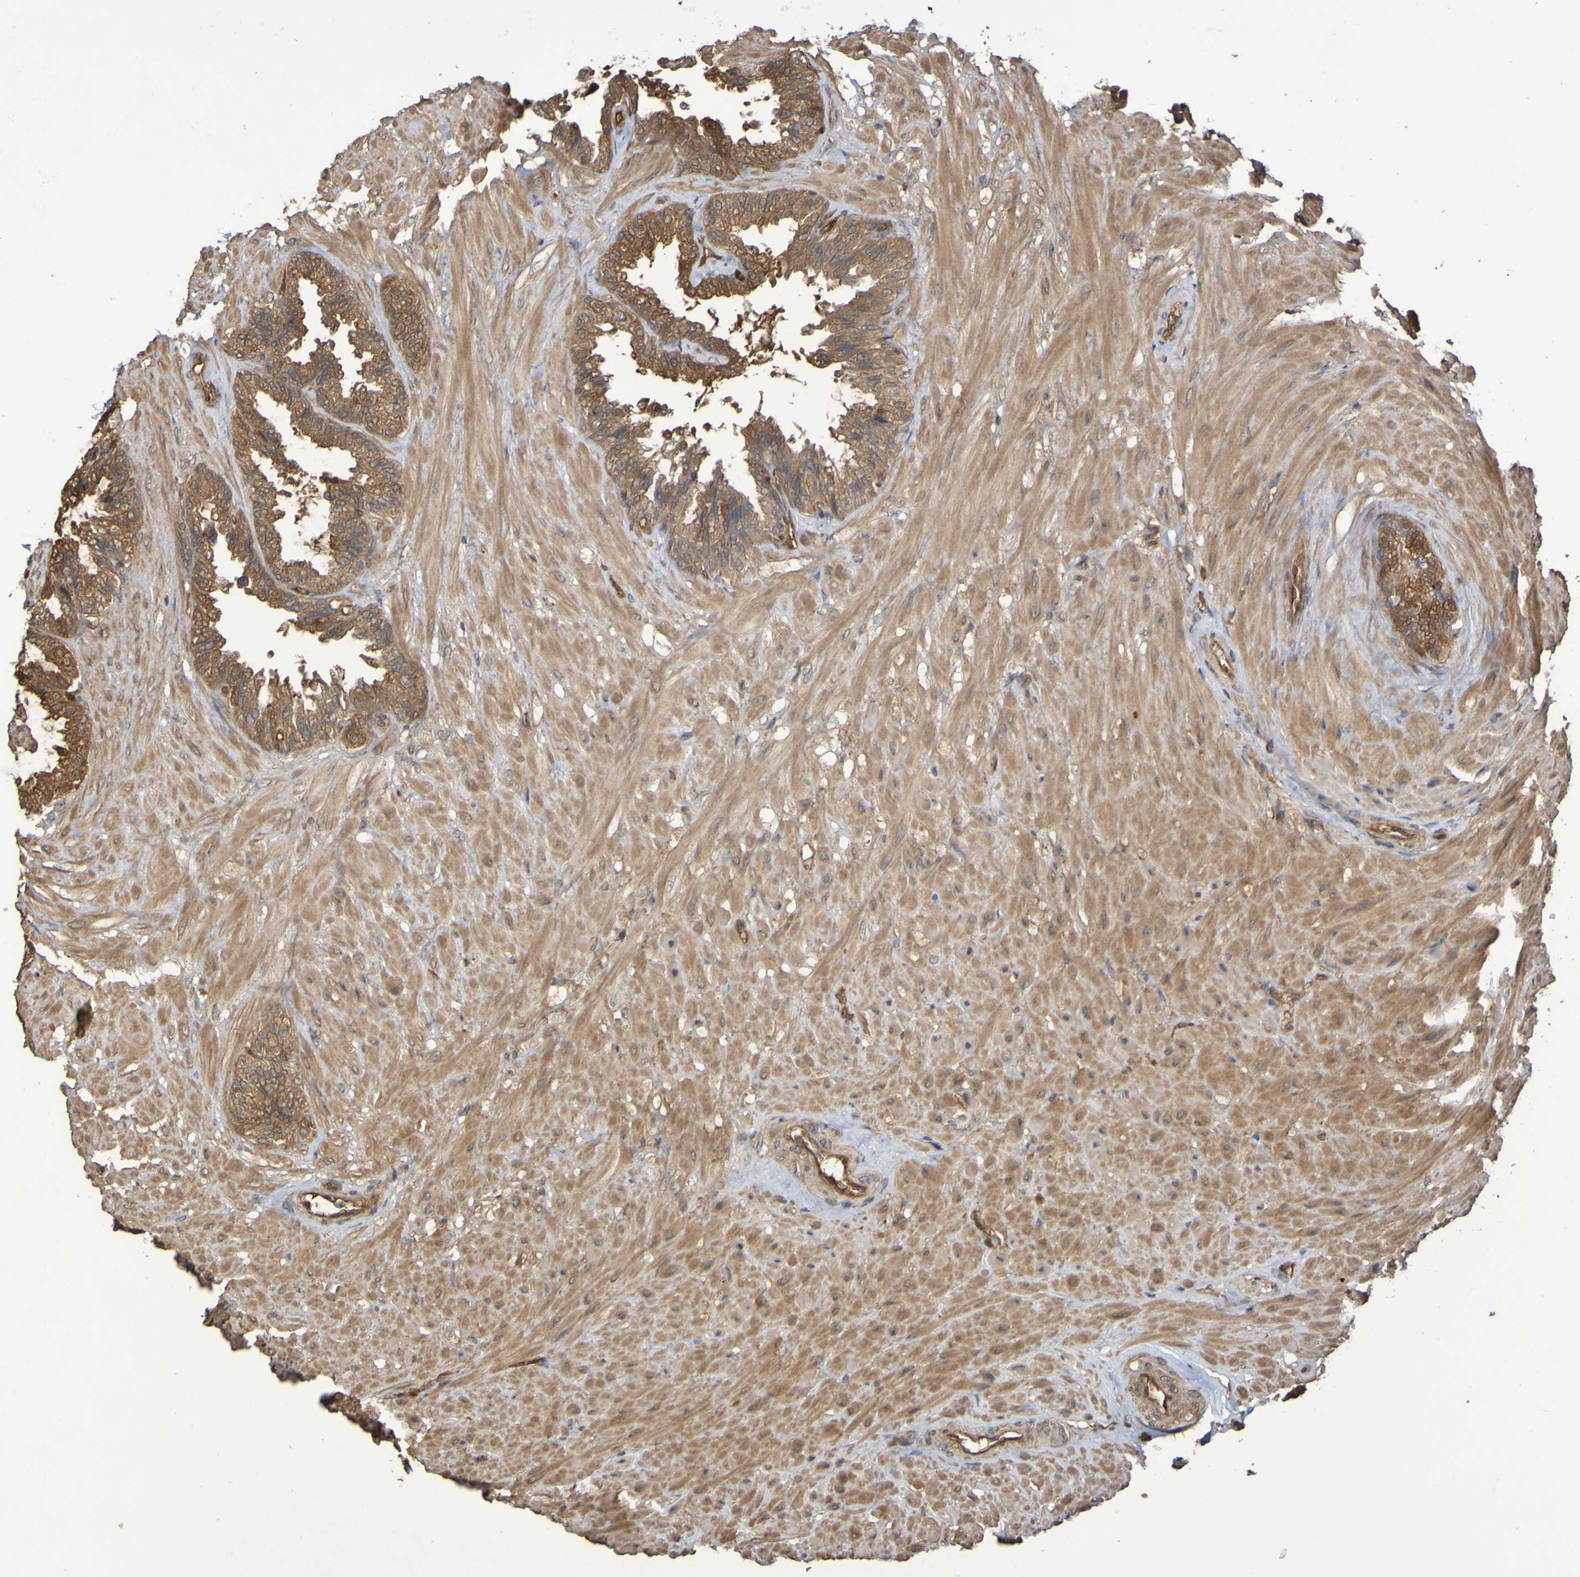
{"staining": {"intensity": "moderate", "quantity": ">75%", "location": "cytoplasmic/membranous"}, "tissue": "seminal vesicle", "cell_type": "Glandular cells", "image_type": "normal", "snomed": [{"axis": "morphology", "description": "Normal tissue, NOS"}, {"axis": "topography", "description": "Seminal veicle"}], "caption": "An image of human seminal vesicle stained for a protein exhibits moderate cytoplasmic/membranous brown staining in glandular cells.", "gene": "SERPINB6", "patient": {"sex": "male", "age": 46}}